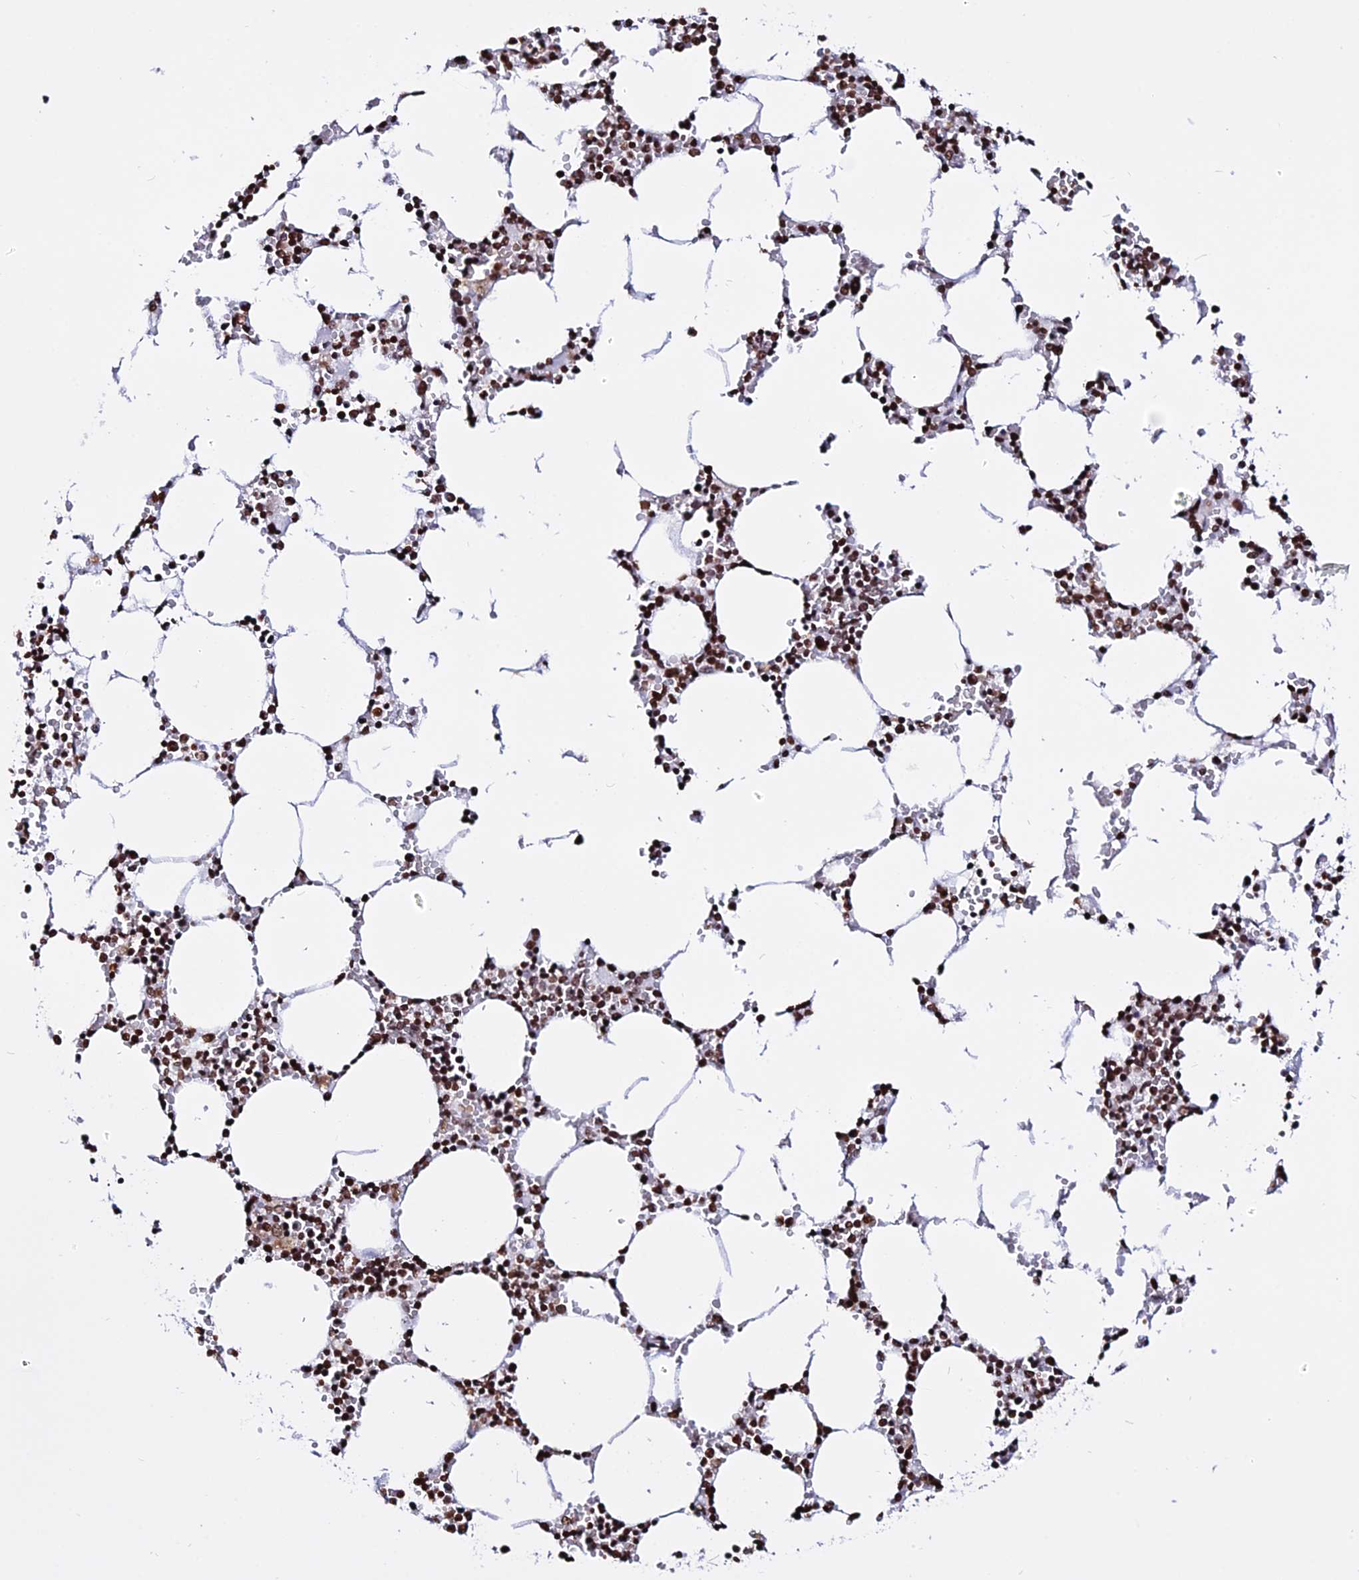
{"staining": {"intensity": "strong", "quantity": ">75%", "location": "nuclear"}, "tissue": "bone marrow", "cell_type": "Hematopoietic cells", "image_type": "normal", "snomed": [{"axis": "morphology", "description": "Normal tissue, NOS"}, {"axis": "topography", "description": "Bone marrow"}], "caption": "Immunohistochemistry of normal human bone marrow exhibits high levels of strong nuclear positivity in approximately >75% of hematopoietic cells.", "gene": "ENSG00000282988", "patient": {"sex": "female", "age": 64}}